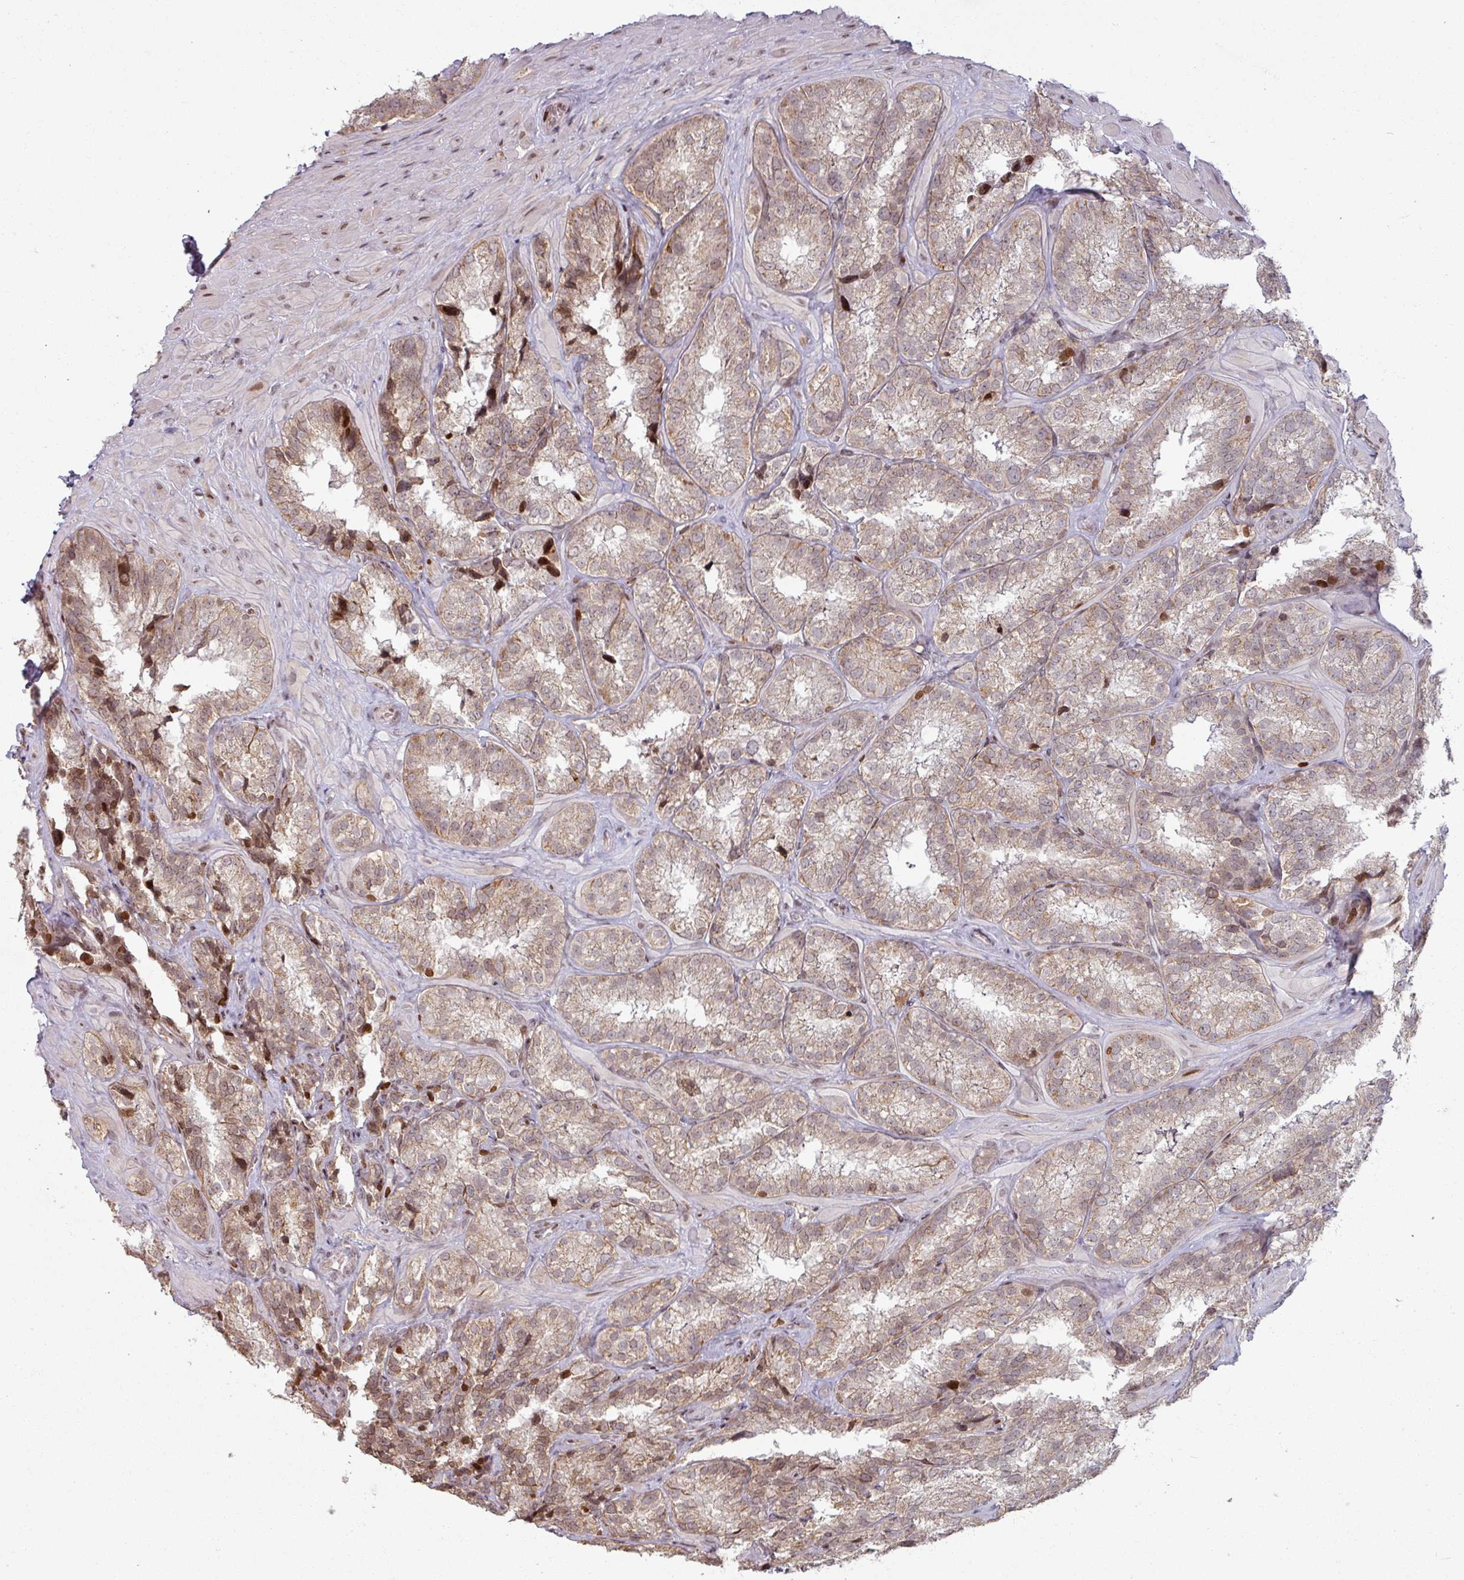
{"staining": {"intensity": "moderate", "quantity": "25%-75%", "location": "nuclear"}, "tissue": "seminal vesicle", "cell_type": "Glandular cells", "image_type": "normal", "snomed": [{"axis": "morphology", "description": "Normal tissue, NOS"}, {"axis": "topography", "description": "Seminal veicle"}], "caption": "High-power microscopy captured an immunohistochemistry photomicrograph of normal seminal vesicle, revealing moderate nuclear positivity in approximately 25%-75% of glandular cells.", "gene": "NCOR1", "patient": {"sex": "male", "age": 58}}